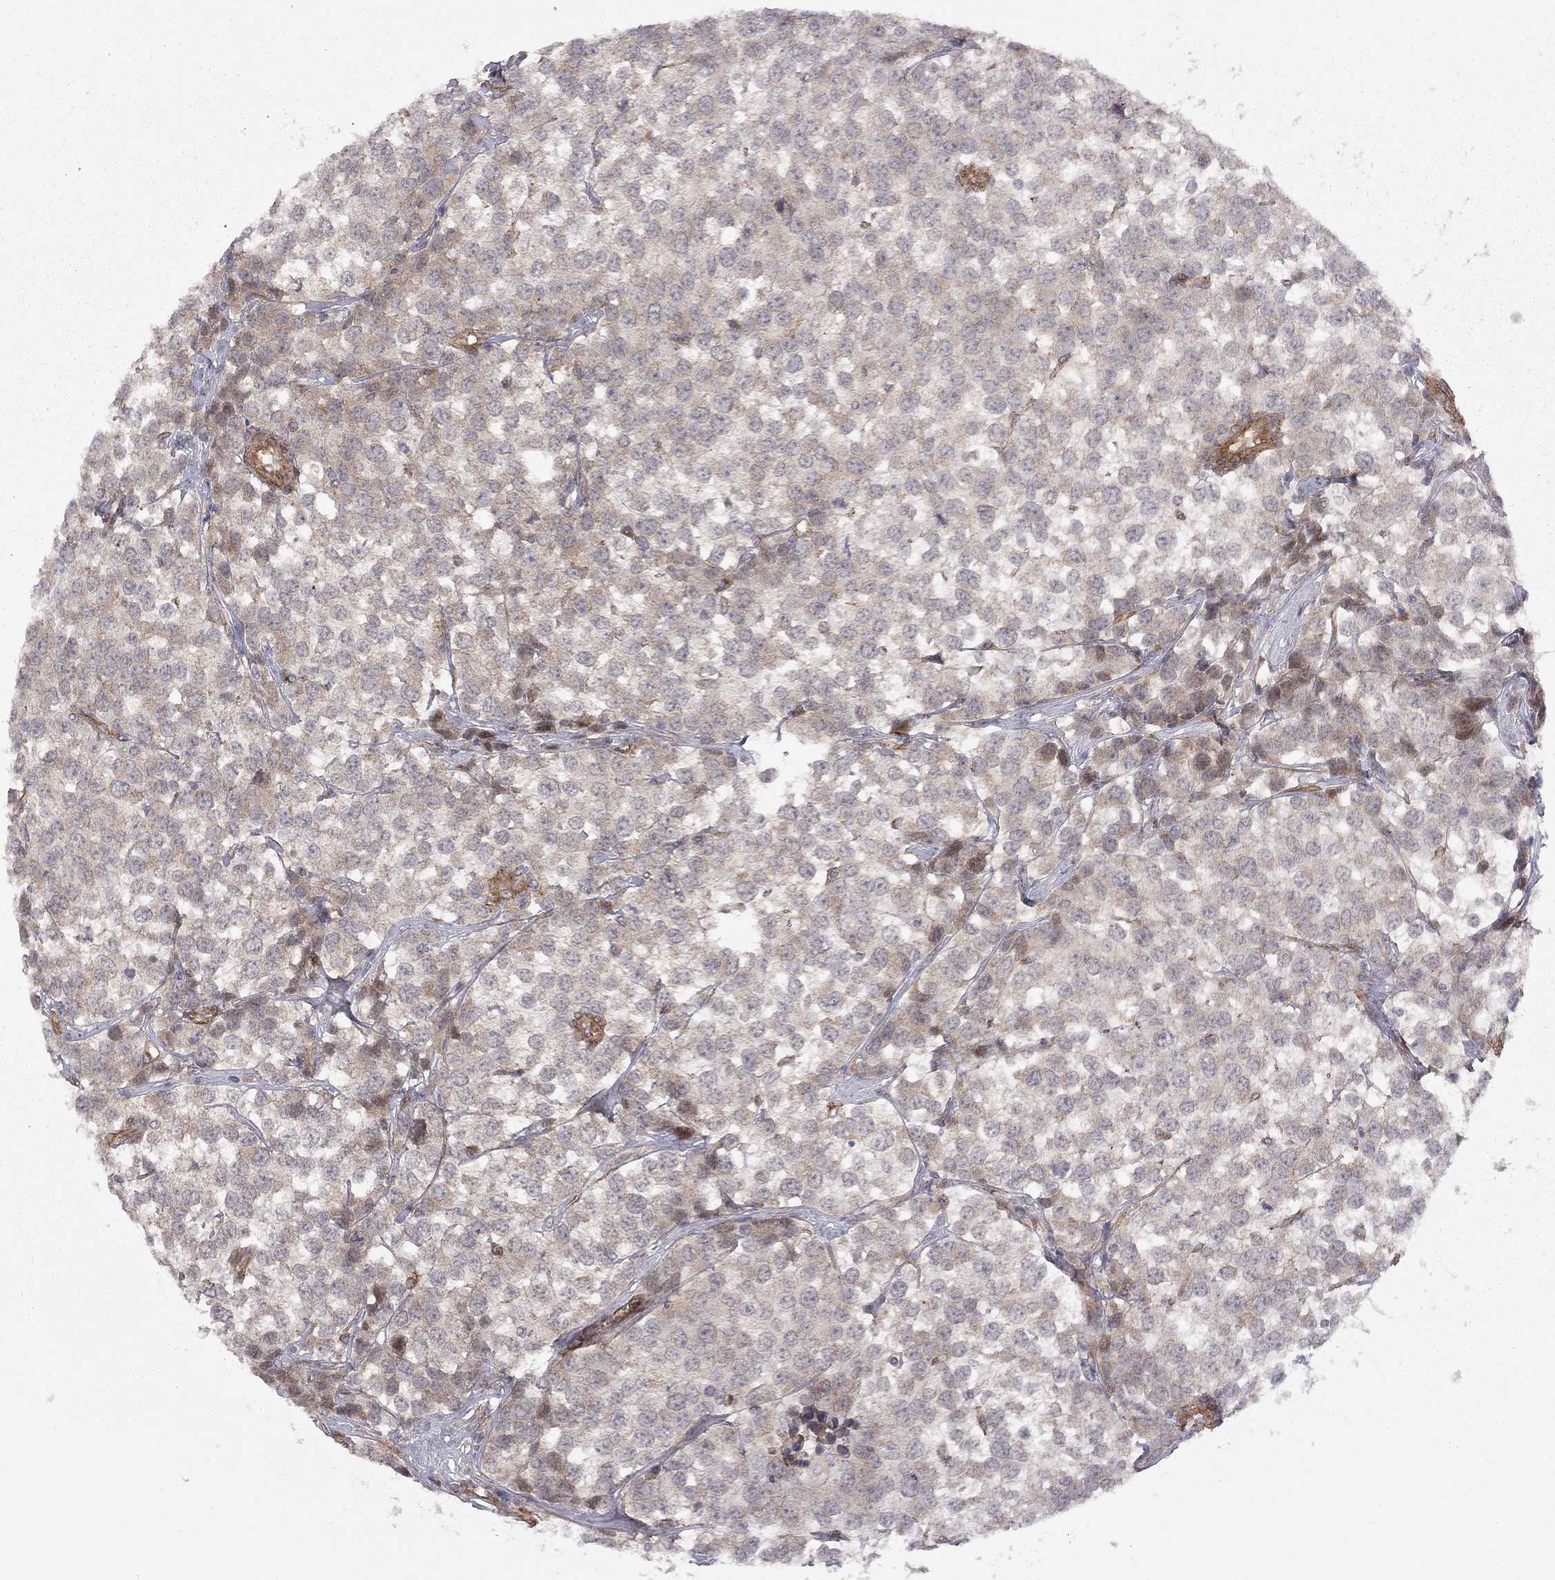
{"staining": {"intensity": "negative", "quantity": "none", "location": "none"}, "tissue": "testis cancer", "cell_type": "Tumor cells", "image_type": "cancer", "snomed": [{"axis": "morphology", "description": "Seminoma, NOS"}, {"axis": "topography", "description": "Testis"}], "caption": "There is no significant positivity in tumor cells of seminoma (testis).", "gene": "EXOC3L2", "patient": {"sex": "male", "age": 59}}